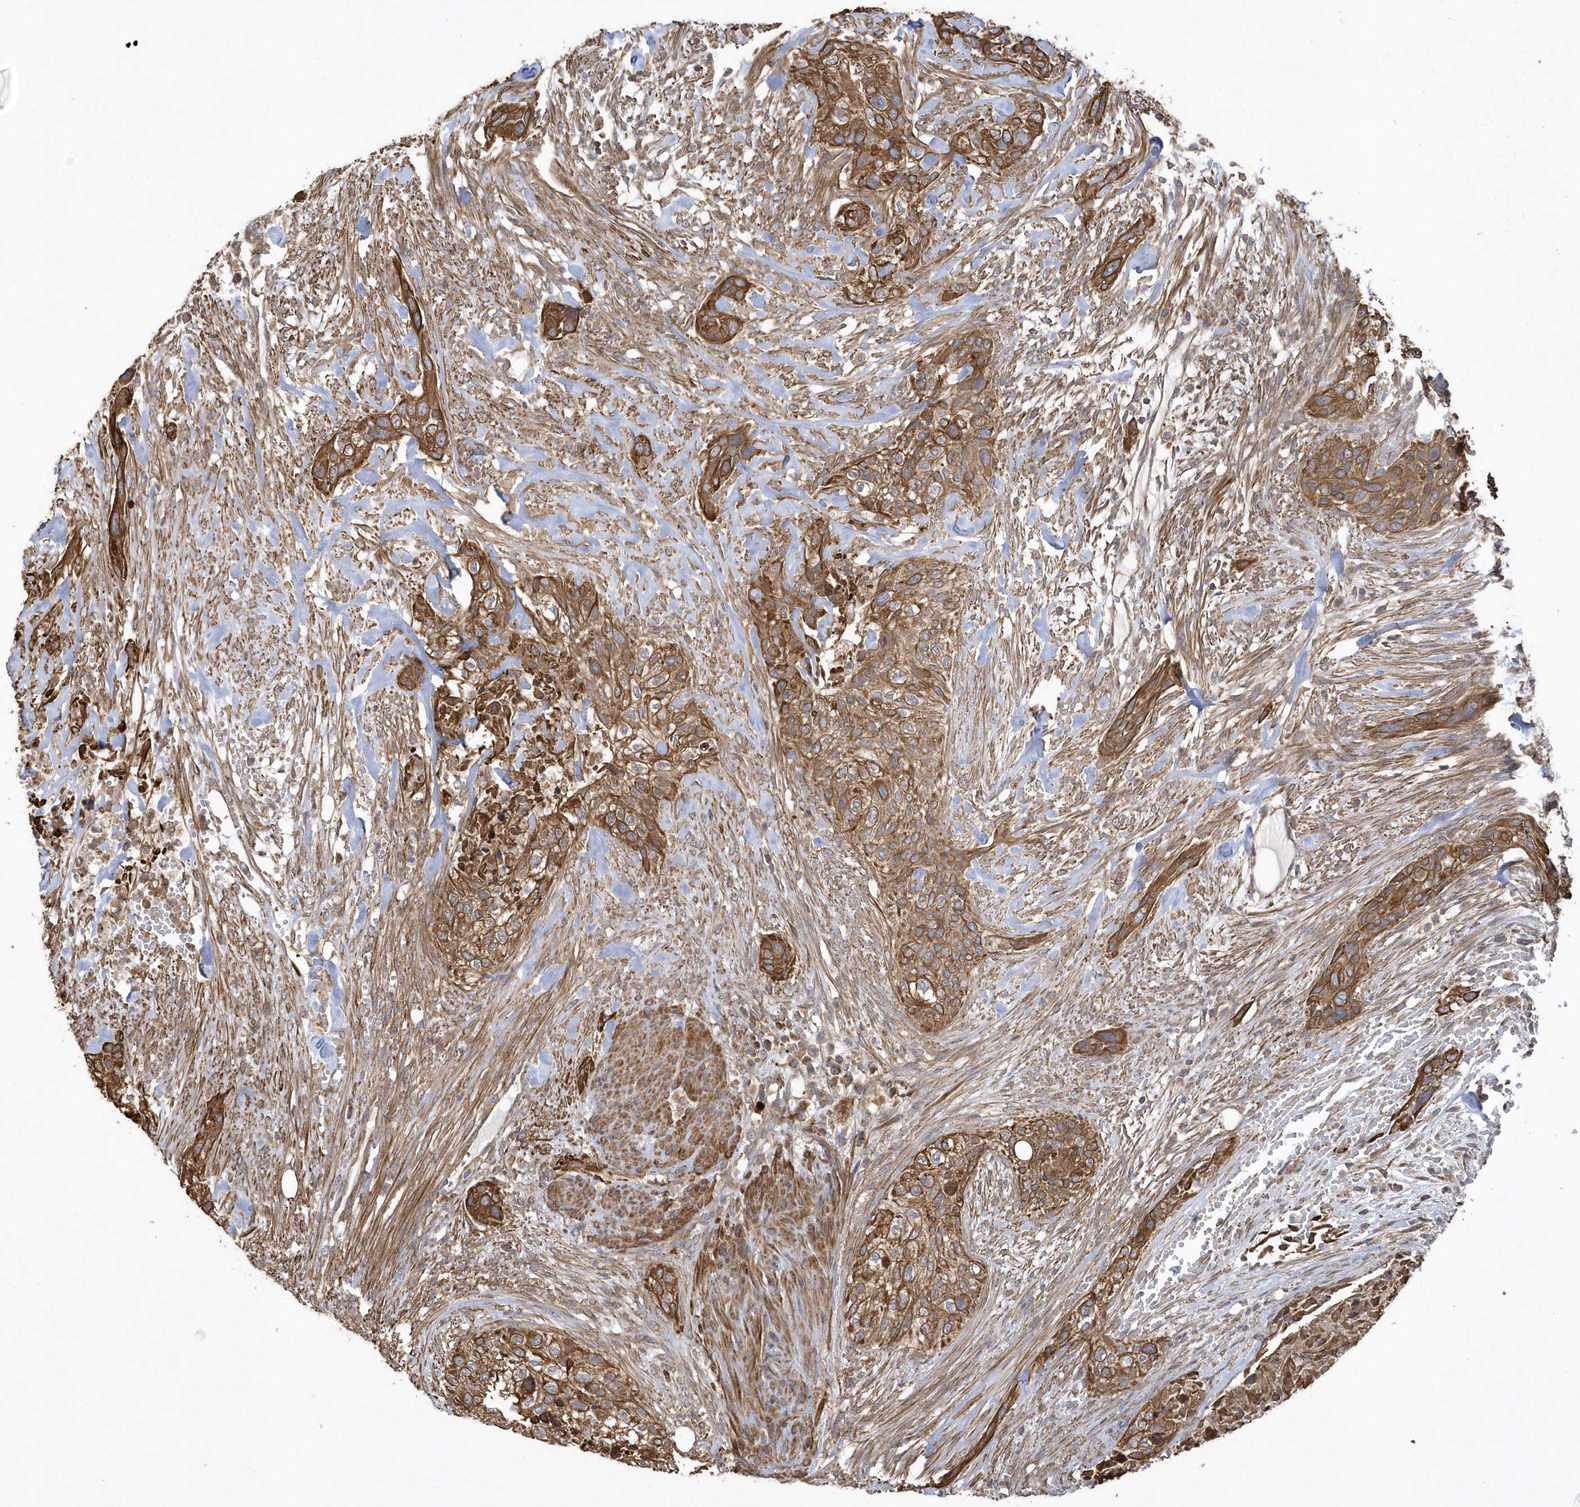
{"staining": {"intensity": "strong", "quantity": ">75%", "location": "cytoplasmic/membranous"}, "tissue": "urothelial cancer", "cell_type": "Tumor cells", "image_type": "cancer", "snomed": [{"axis": "morphology", "description": "Urothelial carcinoma, High grade"}, {"axis": "topography", "description": "Urinary bladder"}], "caption": "Human urothelial cancer stained with a brown dye displays strong cytoplasmic/membranous positive positivity in approximately >75% of tumor cells.", "gene": "SENP8", "patient": {"sex": "male", "age": 35}}